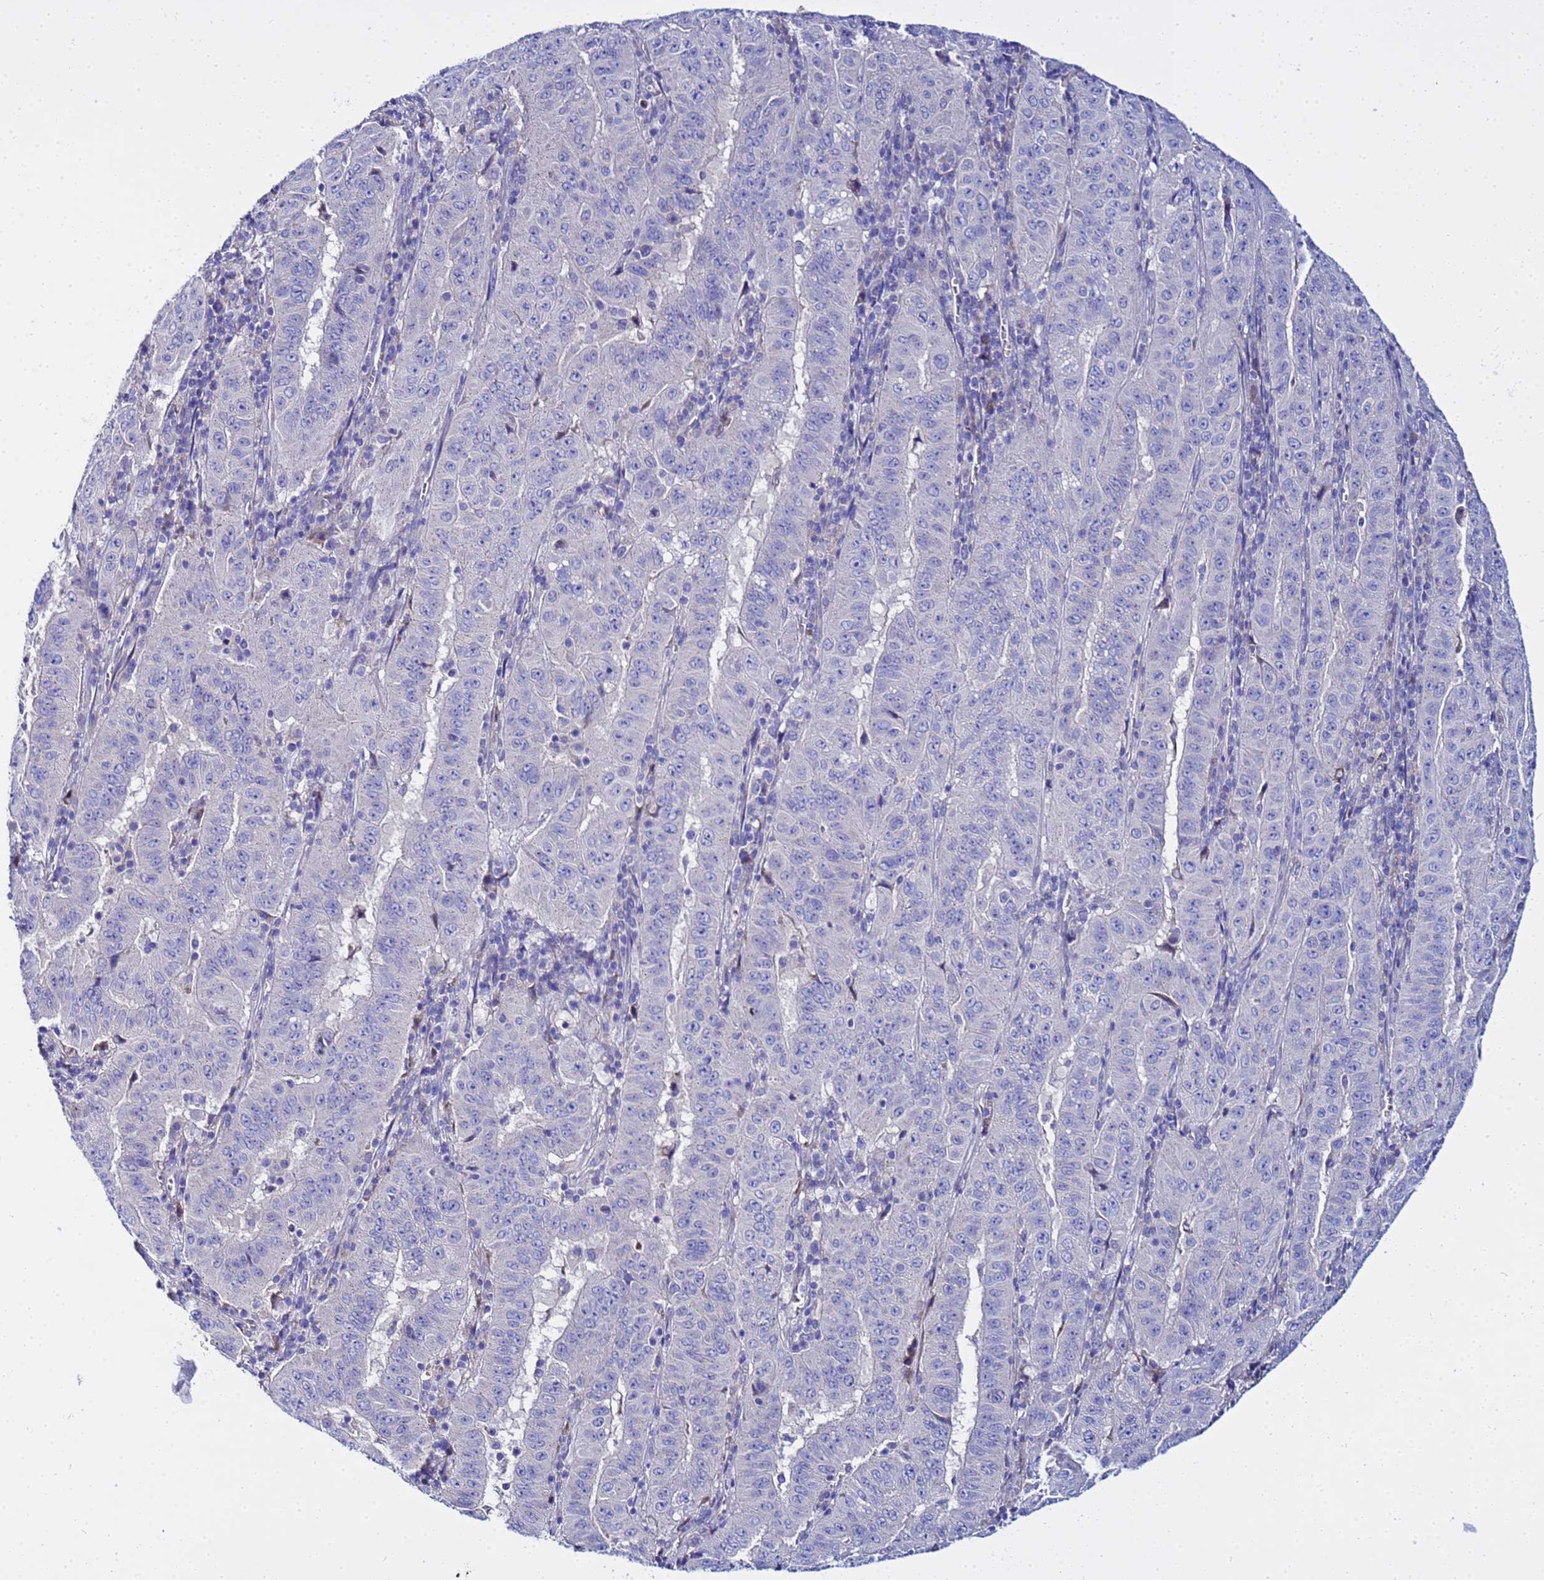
{"staining": {"intensity": "negative", "quantity": "none", "location": "none"}, "tissue": "pancreatic cancer", "cell_type": "Tumor cells", "image_type": "cancer", "snomed": [{"axis": "morphology", "description": "Adenocarcinoma, NOS"}, {"axis": "topography", "description": "Pancreas"}], "caption": "Pancreatic cancer stained for a protein using immunohistochemistry shows no expression tumor cells.", "gene": "USP18", "patient": {"sex": "male", "age": 63}}